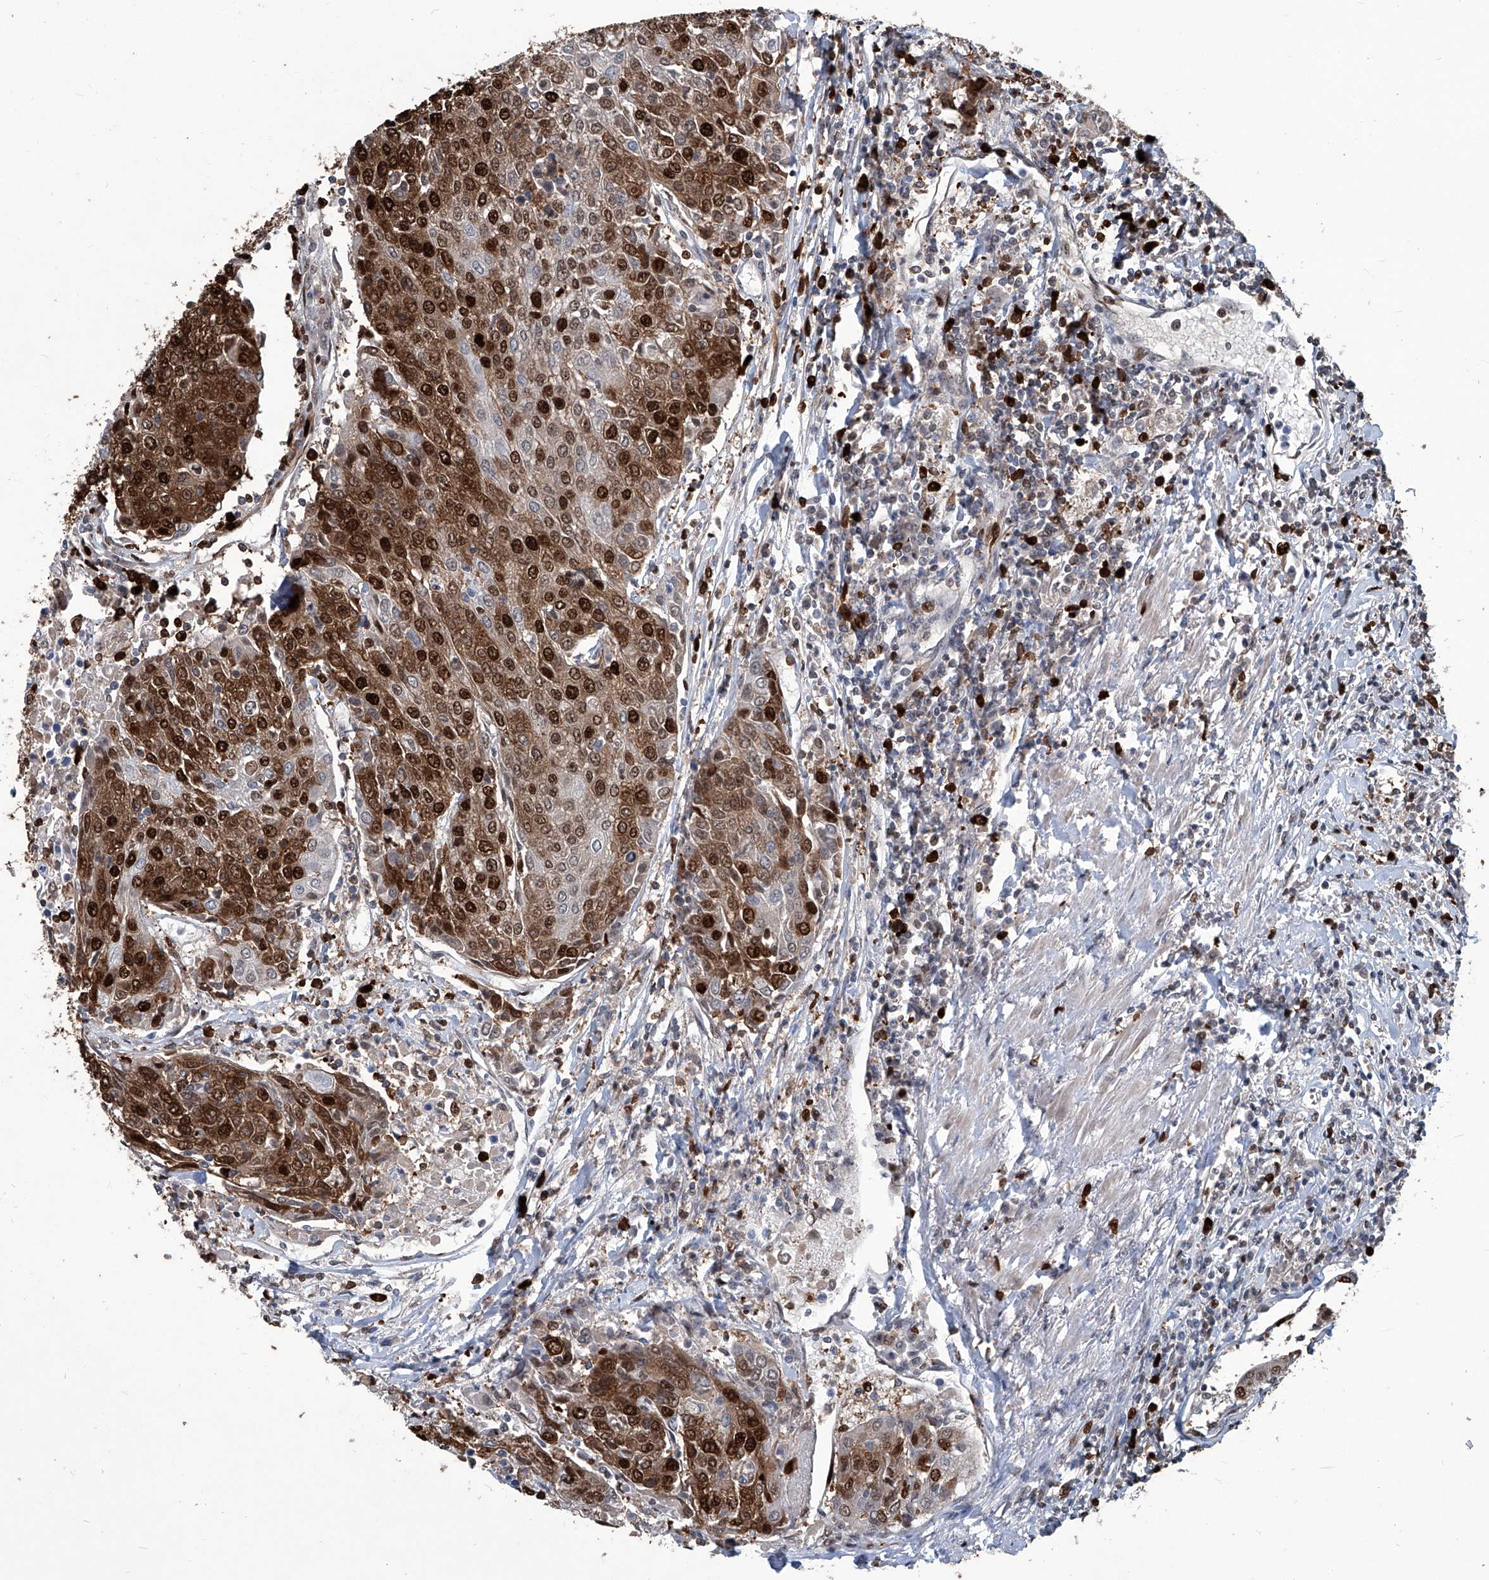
{"staining": {"intensity": "strong", "quantity": ">75%", "location": "cytoplasmic/membranous,nuclear"}, "tissue": "urothelial cancer", "cell_type": "Tumor cells", "image_type": "cancer", "snomed": [{"axis": "morphology", "description": "Urothelial carcinoma, High grade"}, {"axis": "topography", "description": "Urinary bladder"}], "caption": "This micrograph demonstrates IHC staining of high-grade urothelial carcinoma, with high strong cytoplasmic/membranous and nuclear positivity in about >75% of tumor cells.", "gene": "PCNA", "patient": {"sex": "female", "age": 85}}